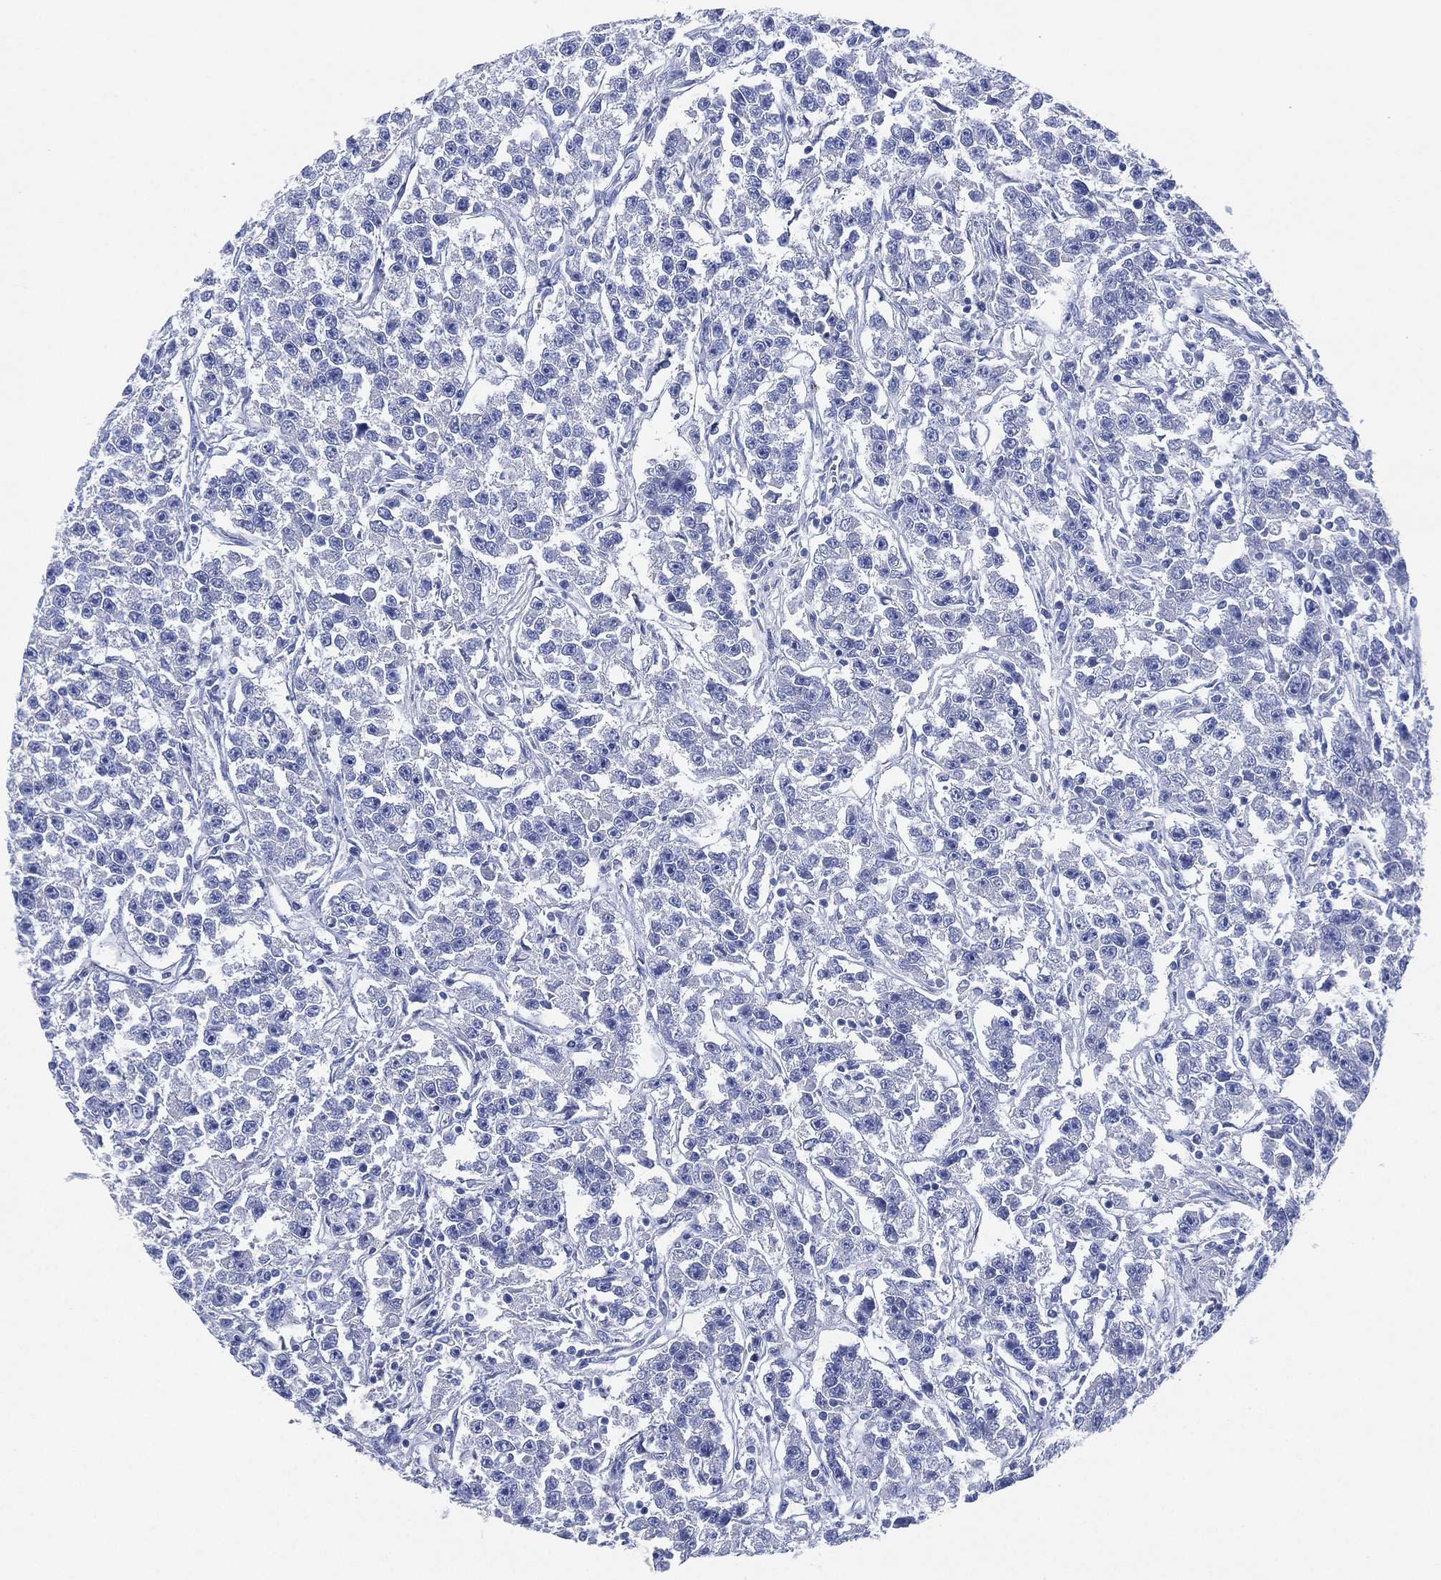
{"staining": {"intensity": "negative", "quantity": "none", "location": "none"}, "tissue": "testis cancer", "cell_type": "Tumor cells", "image_type": "cancer", "snomed": [{"axis": "morphology", "description": "Seminoma, NOS"}, {"axis": "topography", "description": "Testis"}], "caption": "IHC photomicrograph of neoplastic tissue: testis cancer stained with DAB displays no significant protein staining in tumor cells.", "gene": "SLC9C2", "patient": {"sex": "male", "age": 59}}